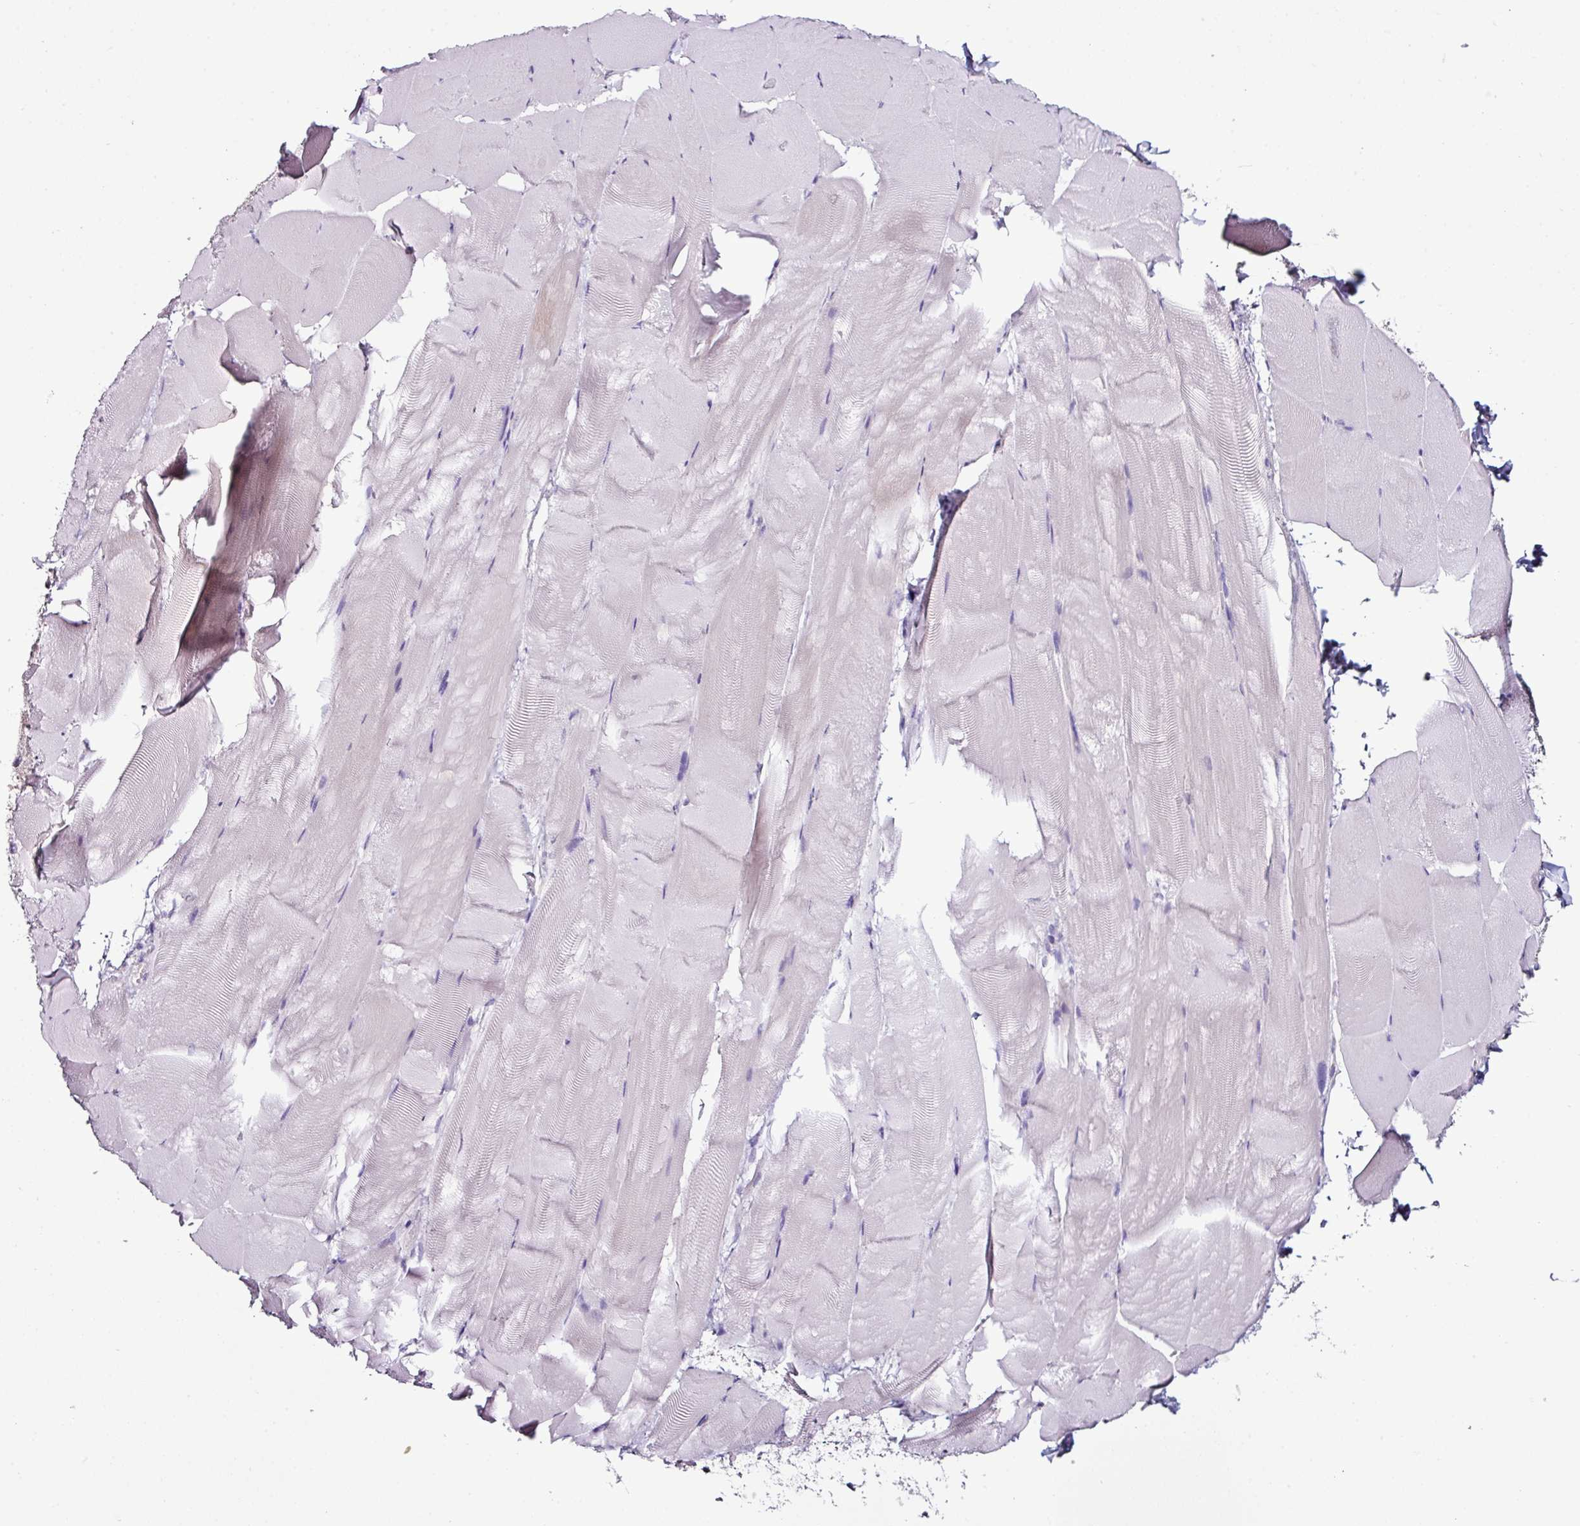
{"staining": {"intensity": "negative", "quantity": "none", "location": "none"}, "tissue": "skeletal muscle", "cell_type": "Myocytes", "image_type": "normal", "snomed": [{"axis": "morphology", "description": "Normal tissue, NOS"}, {"axis": "topography", "description": "Skeletal muscle"}], "caption": "Benign skeletal muscle was stained to show a protein in brown. There is no significant positivity in myocytes. (Immunohistochemistry (ihc), brightfield microscopy, high magnification).", "gene": "GLP2R", "patient": {"sex": "female", "age": 64}}